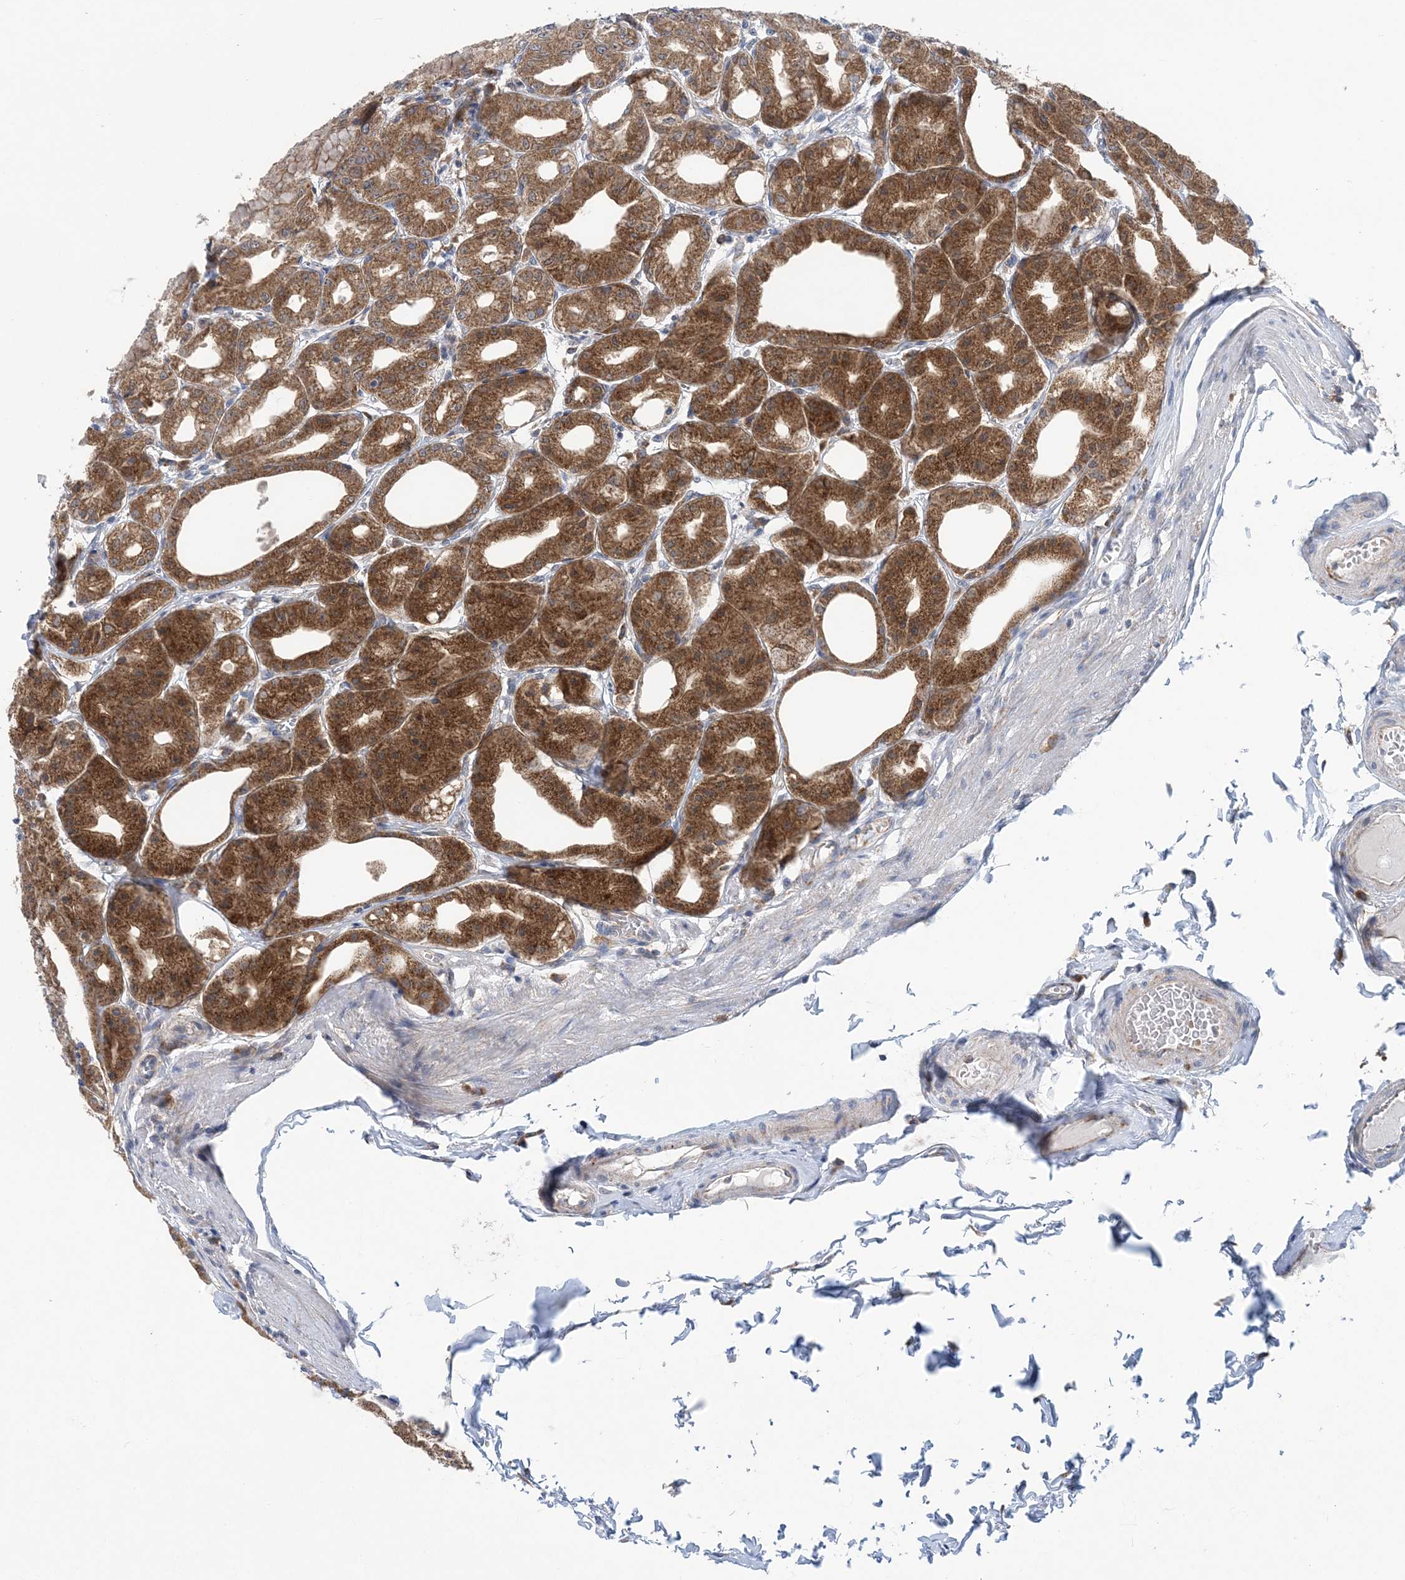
{"staining": {"intensity": "strong", "quantity": ">75%", "location": "cytoplasmic/membranous"}, "tissue": "stomach", "cell_type": "Glandular cells", "image_type": "normal", "snomed": [{"axis": "morphology", "description": "Normal tissue, NOS"}, {"axis": "topography", "description": "Stomach, lower"}], "caption": "IHC histopathology image of normal human stomach stained for a protein (brown), which reveals high levels of strong cytoplasmic/membranous positivity in approximately >75% of glandular cells.", "gene": "COPE", "patient": {"sex": "male", "age": 71}}